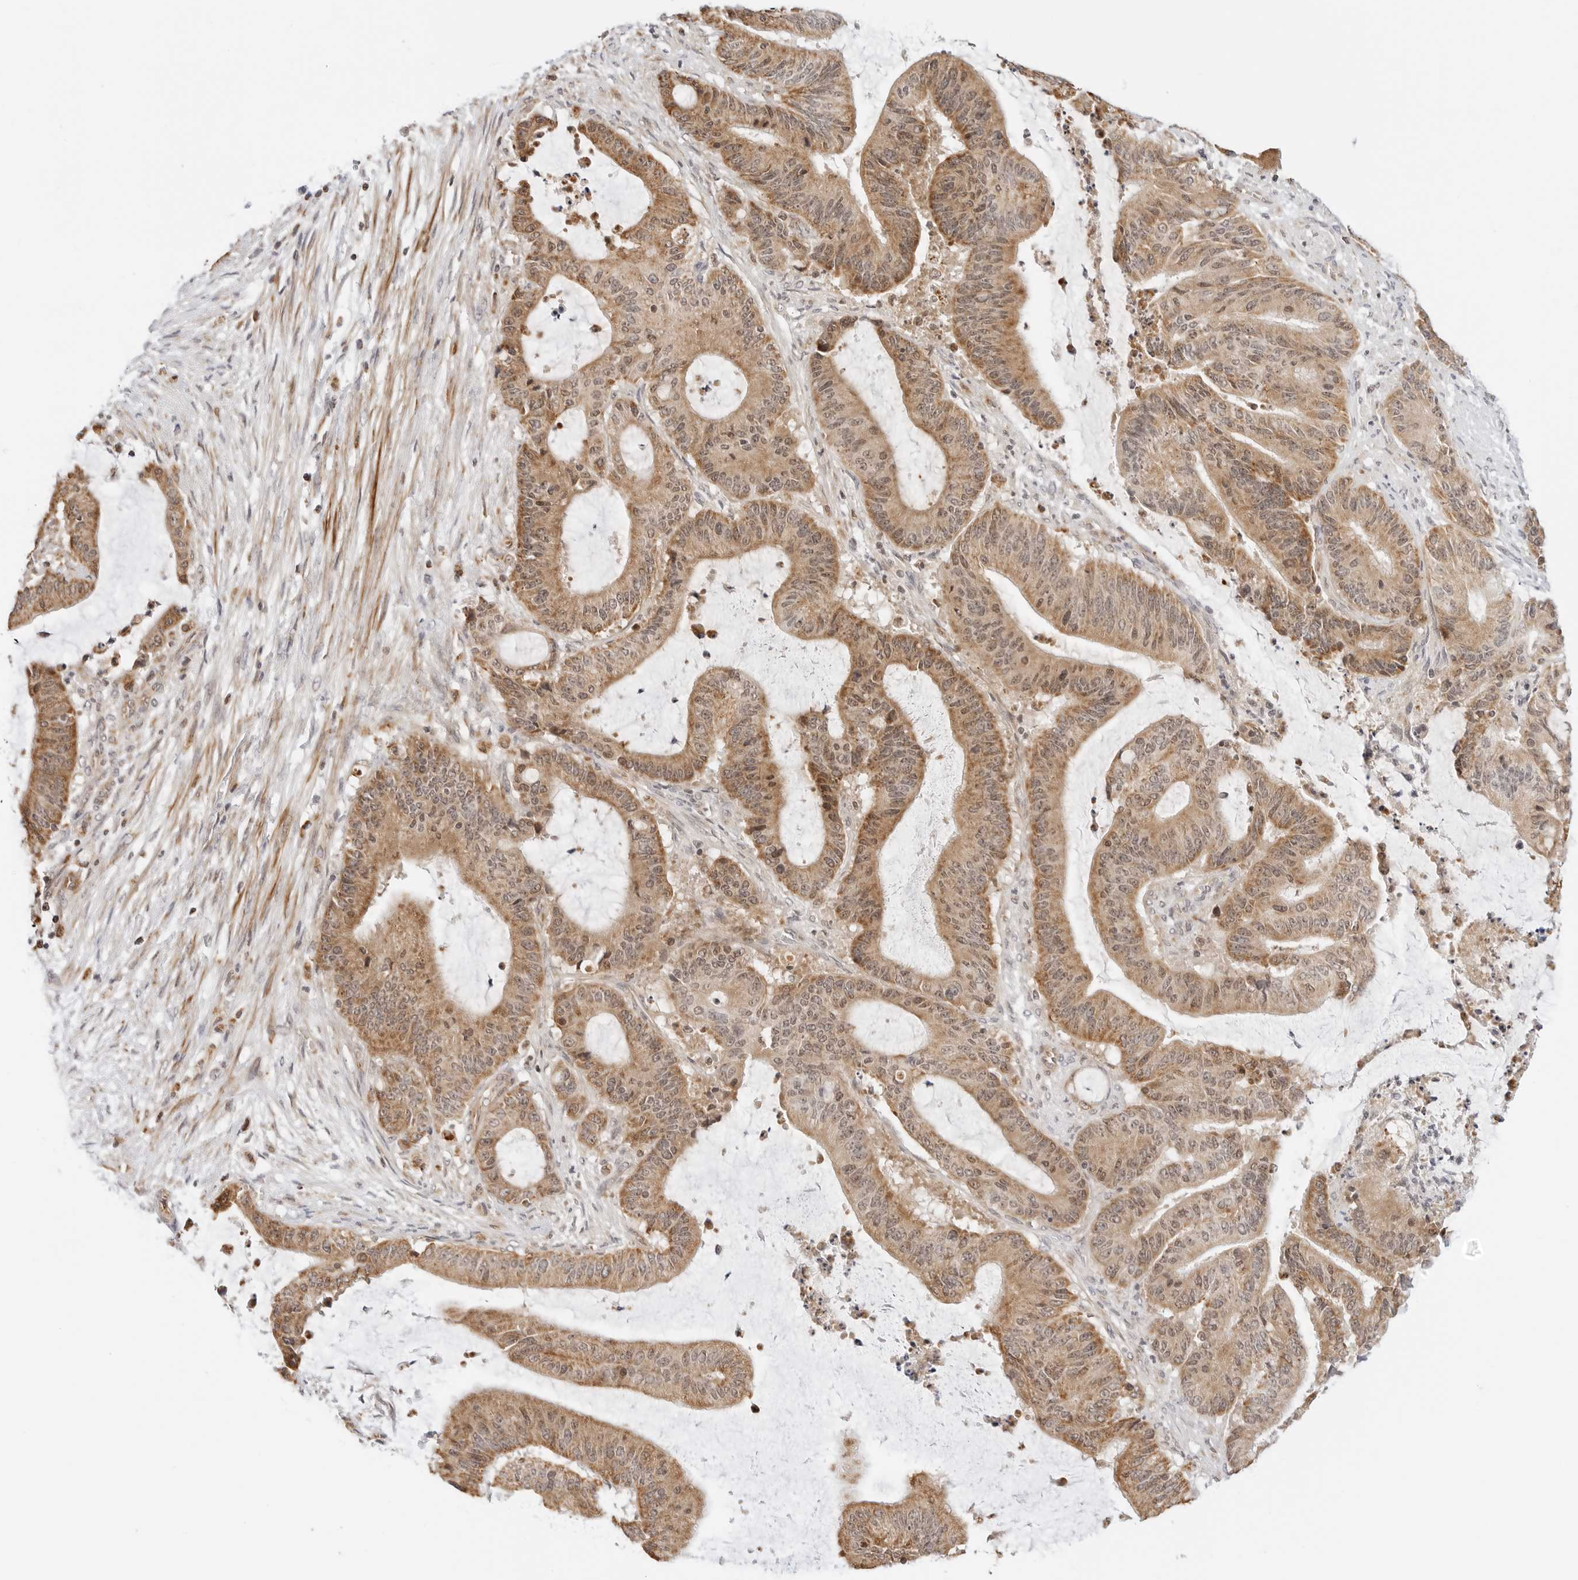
{"staining": {"intensity": "moderate", "quantity": ">75%", "location": "cytoplasmic/membranous,nuclear"}, "tissue": "liver cancer", "cell_type": "Tumor cells", "image_type": "cancer", "snomed": [{"axis": "morphology", "description": "Normal tissue, NOS"}, {"axis": "morphology", "description": "Cholangiocarcinoma"}, {"axis": "topography", "description": "Liver"}, {"axis": "topography", "description": "Peripheral nerve tissue"}], "caption": "Human cholangiocarcinoma (liver) stained for a protein (brown) demonstrates moderate cytoplasmic/membranous and nuclear positive positivity in about >75% of tumor cells.", "gene": "GORAB", "patient": {"sex": "female", "age": 73}}